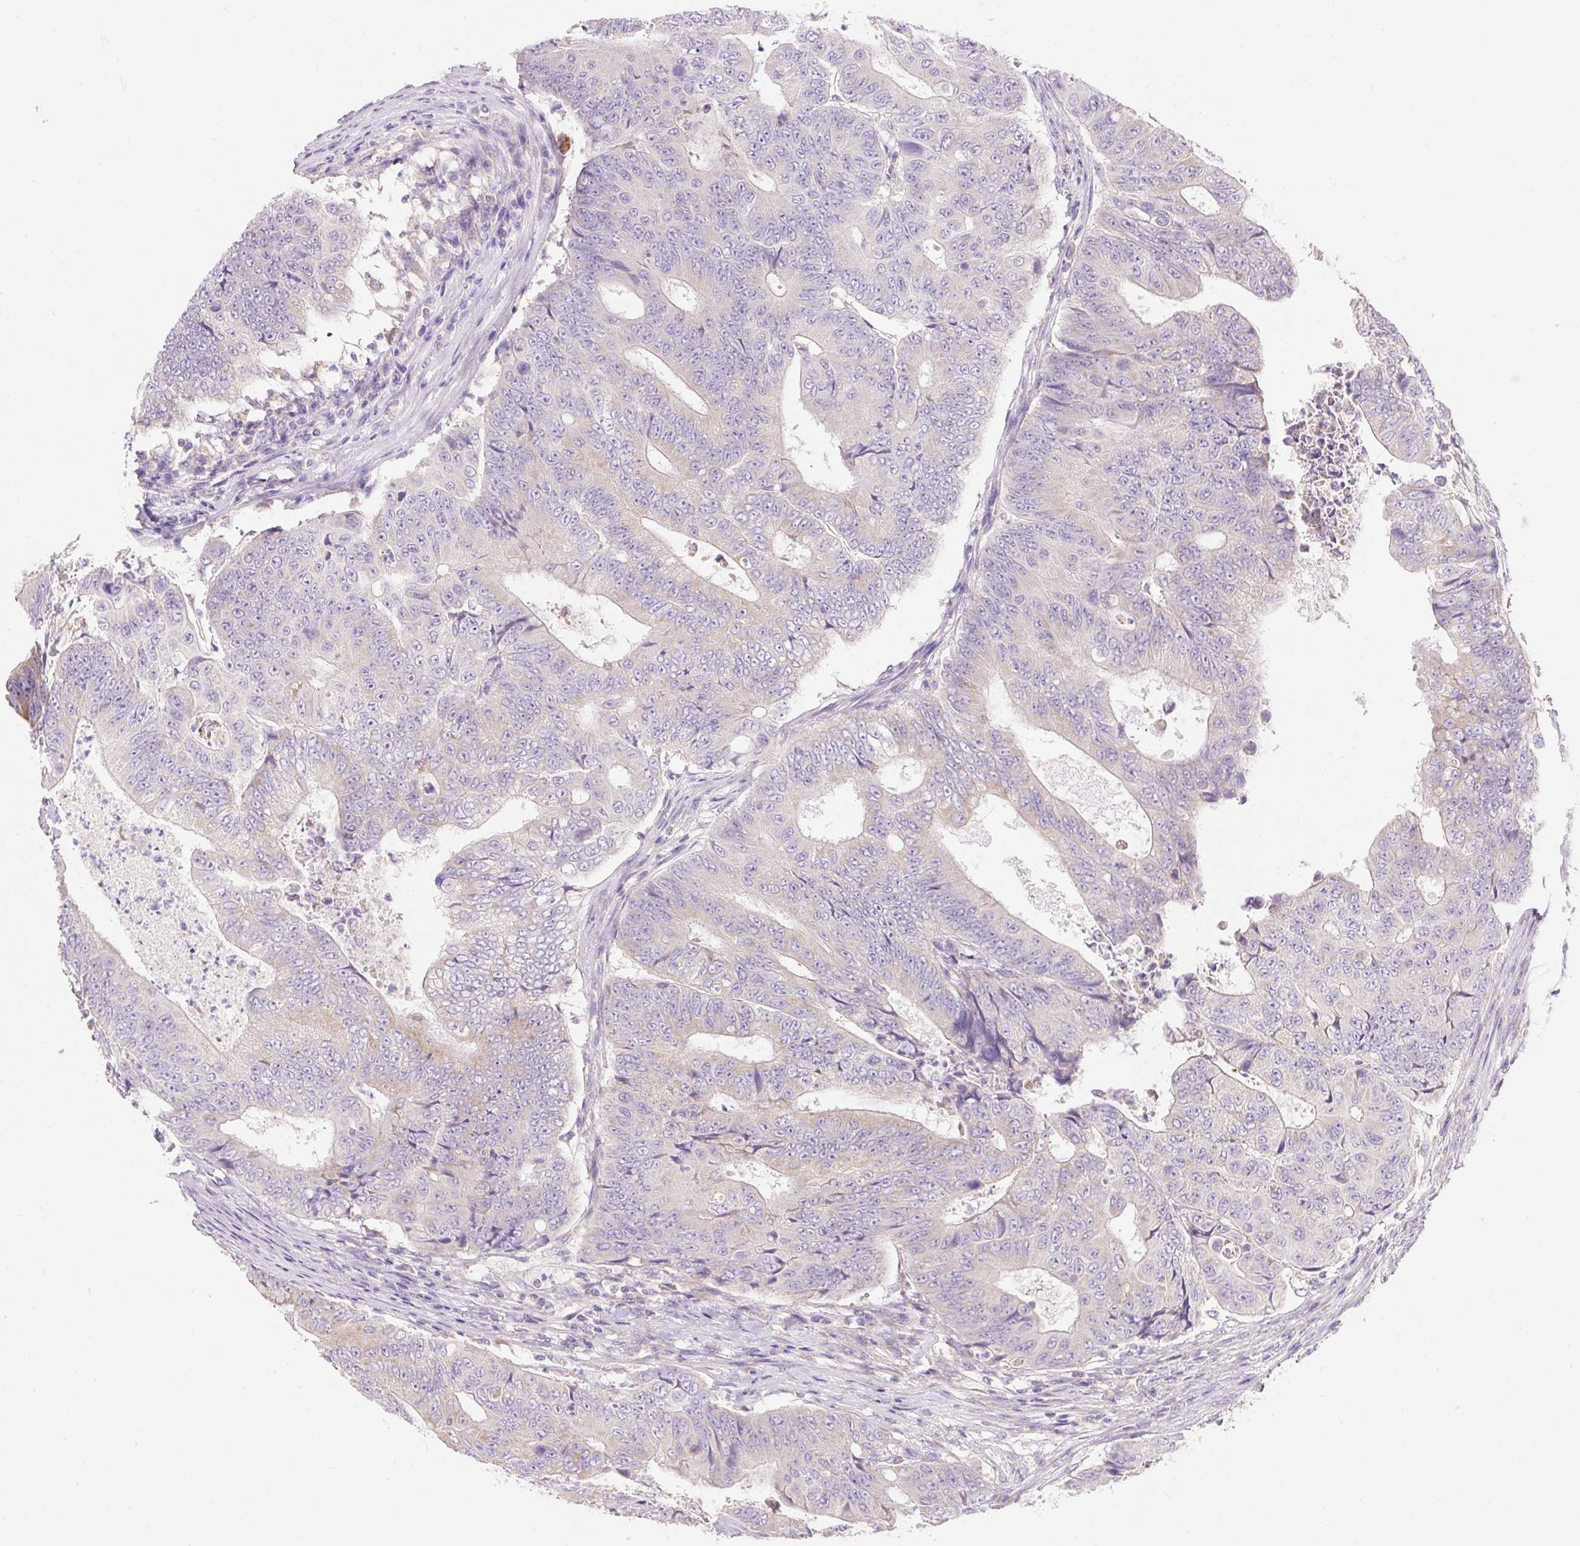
{"staining": {"intensity": "negative", "quantity": "none", "location": "none"}, "tissue": "colorectal cancer", "cell_type": "Tumor cells", "image_type": "cancer", "snomed": [{"axis": "morphology", "description": "Adenocarcinoma, NOS"}, {"axis": "topography", "description": "Colon"}], "caption": "This is a photomicrograph of immunohistochemistry staining of colorectal cancer, which shows no staining in tumor cells.", "gene": "PMAIP1", "patient": {"sex": "female", "age": 48}}